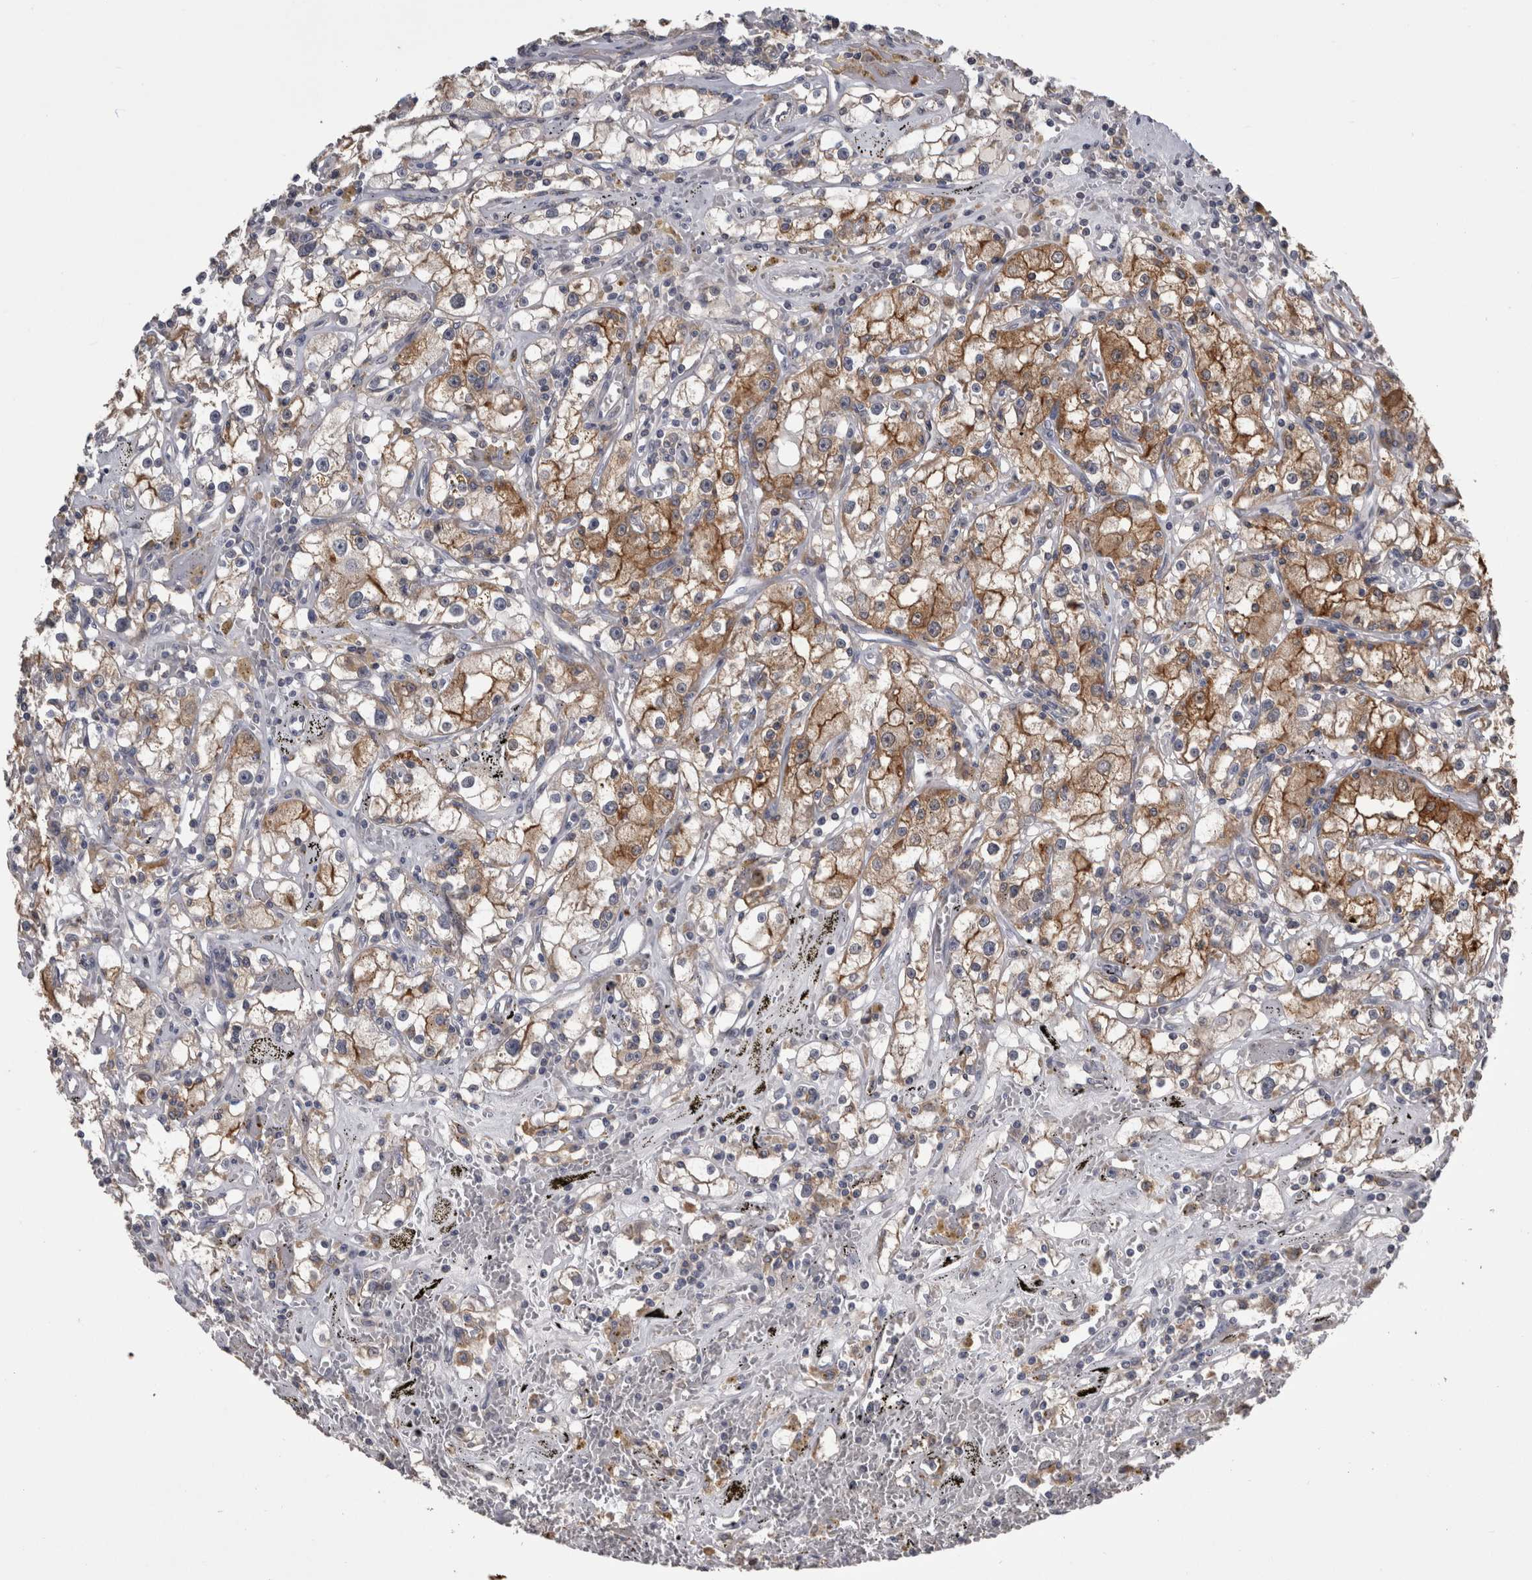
{"staining": {"intensity": "moderate", "quantity": ">75%", "location": "cytoplasmic/membranous"}, "tissue": "renal cancer", "cell_type": "Tumor cells", "image_type": "cancer", "snomed": [{"axis": "morphology", "description": "Adenocarcinoma, NOS"}, {"axis": "topography", "description": "Kidney"}], "caption": "Immunohistochemistry (IHC) staining of renal cancer (adenocarcinoma), which shows medium levels of moderate cytoplasmic/membranous positivity in about >75% of tumor cells indicating moderate cytoplasmic/membranous protein expression. The staining was performed using DAB (3,3'-diaminobenzidine) (brown) for protein detection and nuclei were counterstained in hematoxylin (blue).", "gene": "ANXA13", "patient": {"sex": "male", "age": 56}}